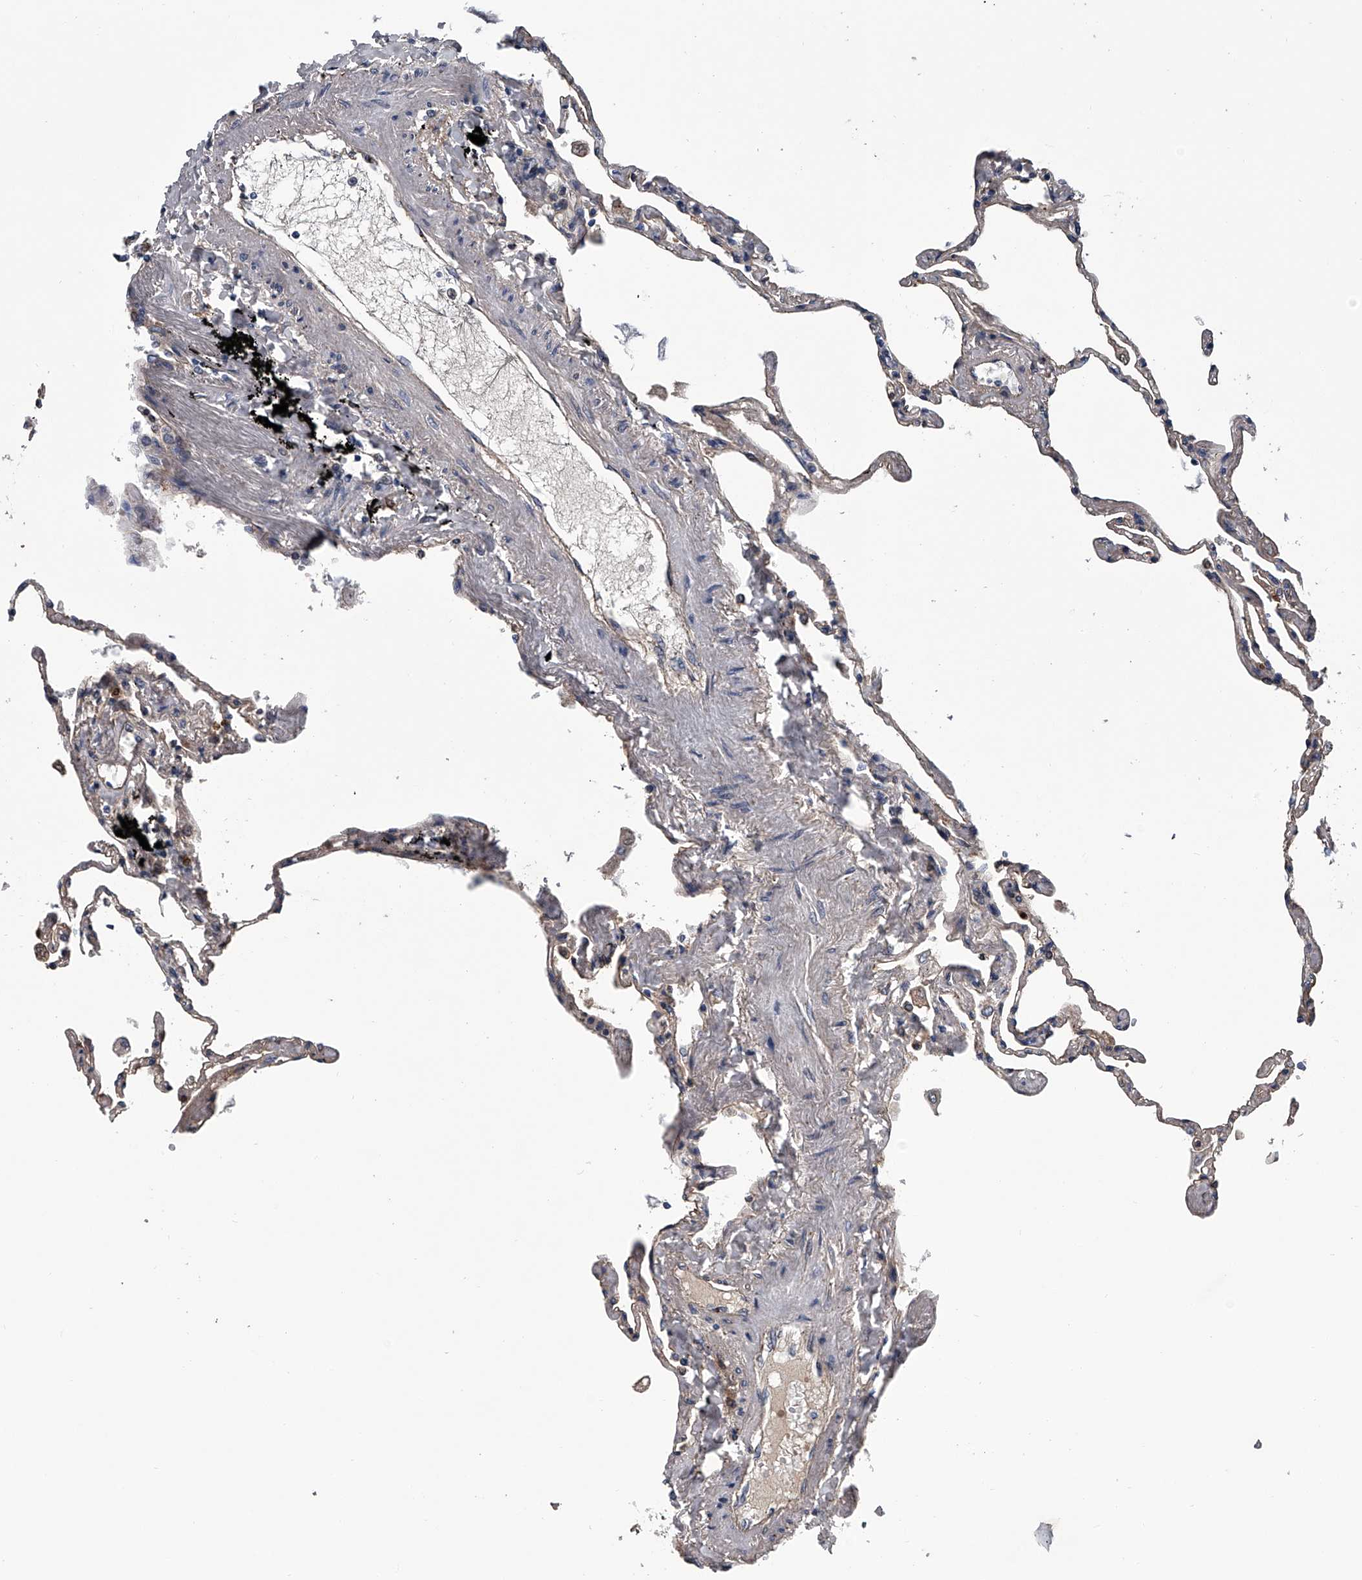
{"staining": {"intensity": "weak", "quantity": "25%-75%", "location": "cytoplasmic/membranous"}, "tissue": "lung", "cell_type": "Alveolar cells", "image_type": "normal", "snomed": [{"axis": "morphology", "description": "Normal tissue, NOS"}, {"axis": "topography", "description": "Lung"}], "caption": "Immunohistochemical staining of unremarkable lung shows low levels of weak cytoplasmic/membranous expression in approximately 25%-75% of alveolar cells. The protein is stained brown, and the nuclei are stained in blue (DAB IHC with brightfield microscopy, high magnification).", "gene": "ABCG1", "patient": {"sex": "female", "age": 67}}